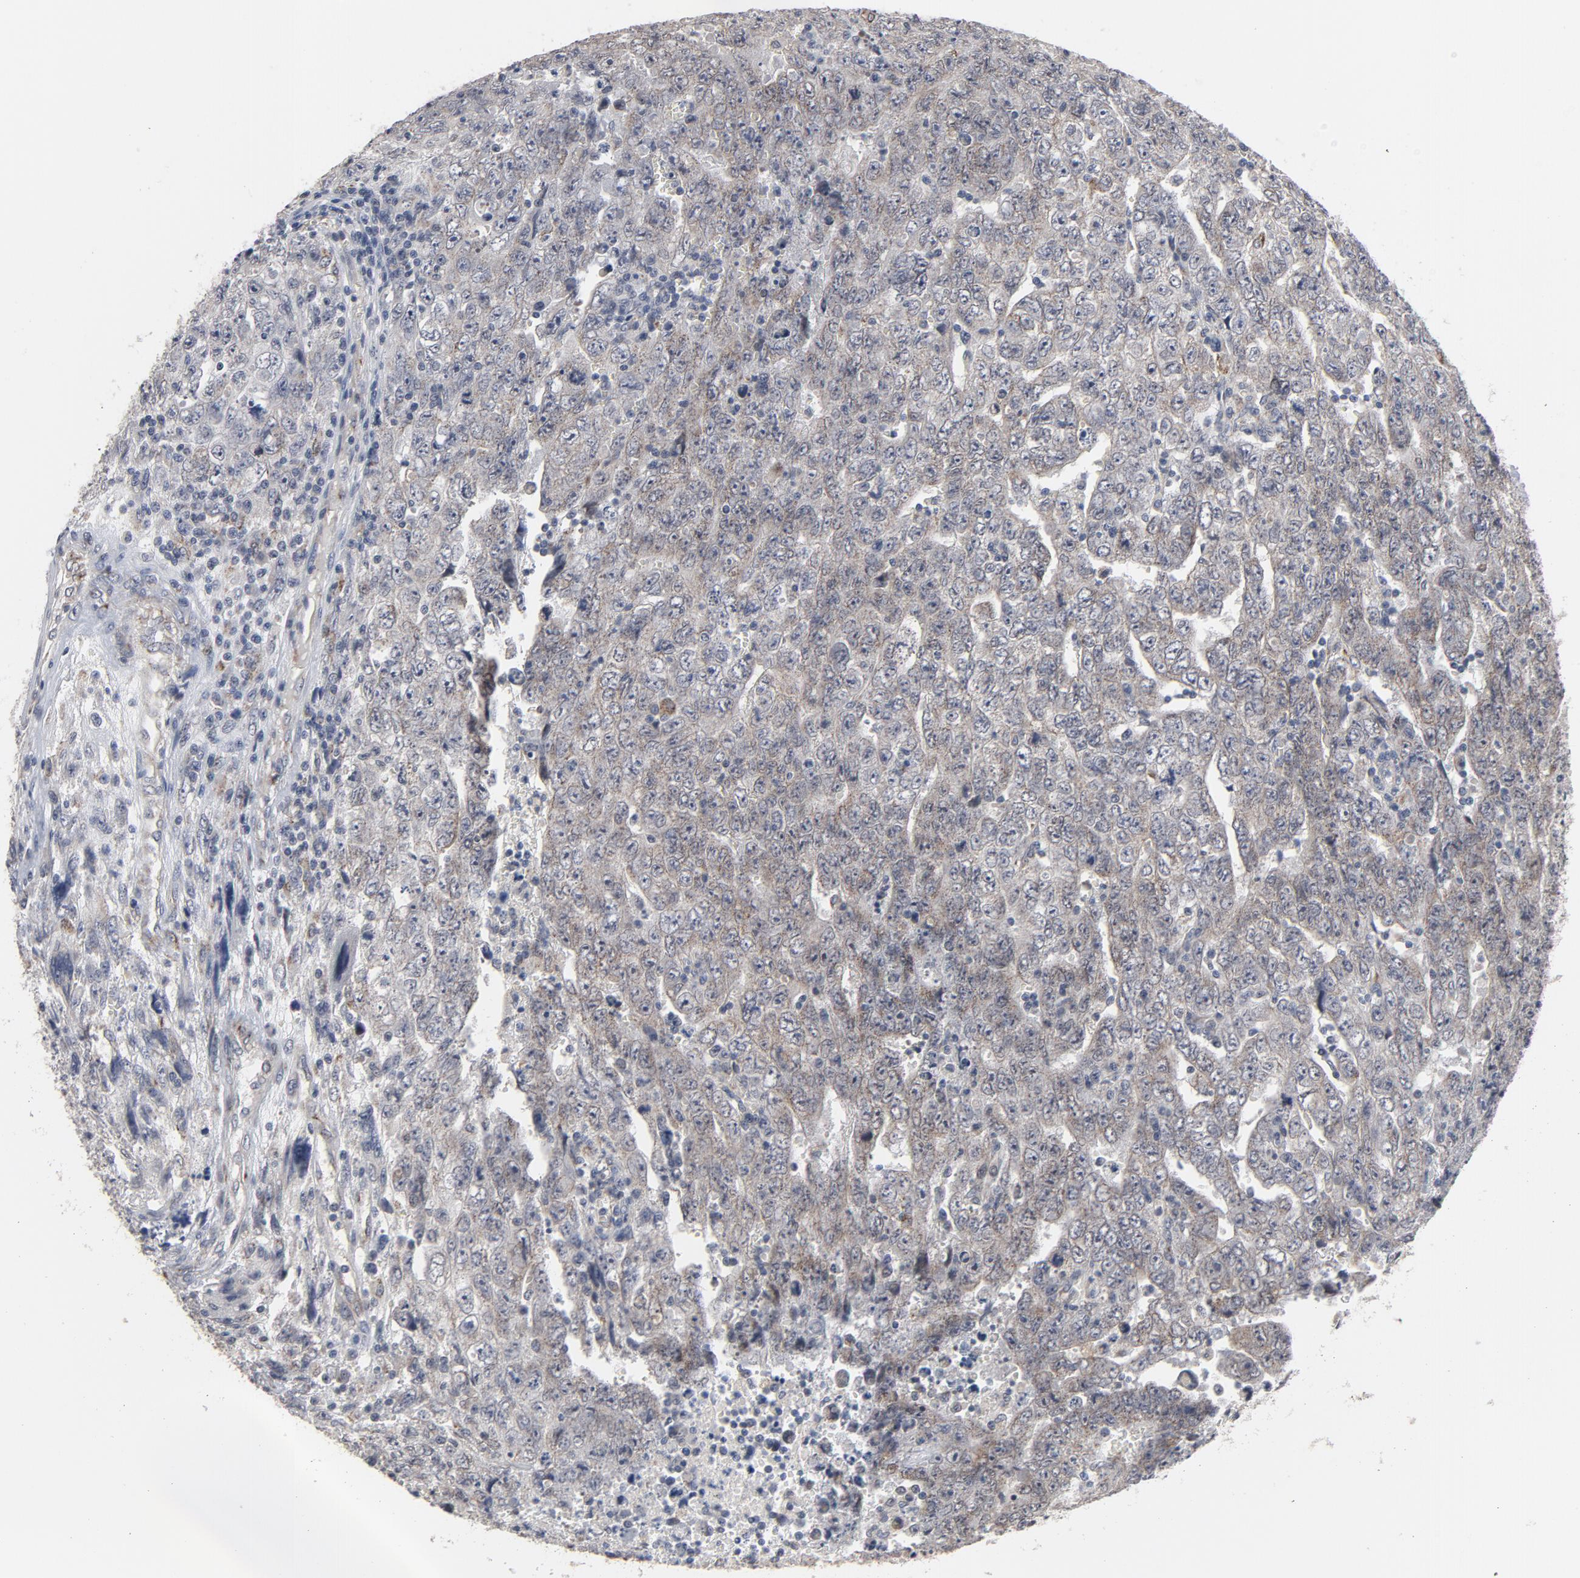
{"staining": {"intensity": "negative", "quantity": "none", "location": "none"}, "tissue": "testis cancer", "cell_type": "Tumor cells", "image_type": "cancer", "snomed": [{"axis": "morphology", "description": "Carcinoma, Embryonal, NOS"}, {"axis": "topography", "description": "Testis"}], "caption": "The histopathology image displays no significant expression in tumor cells of testis cancer (embryonal carcinoma).", "gene": "PPP1R1B", "patient": {"sex": "male", "age": 28}}